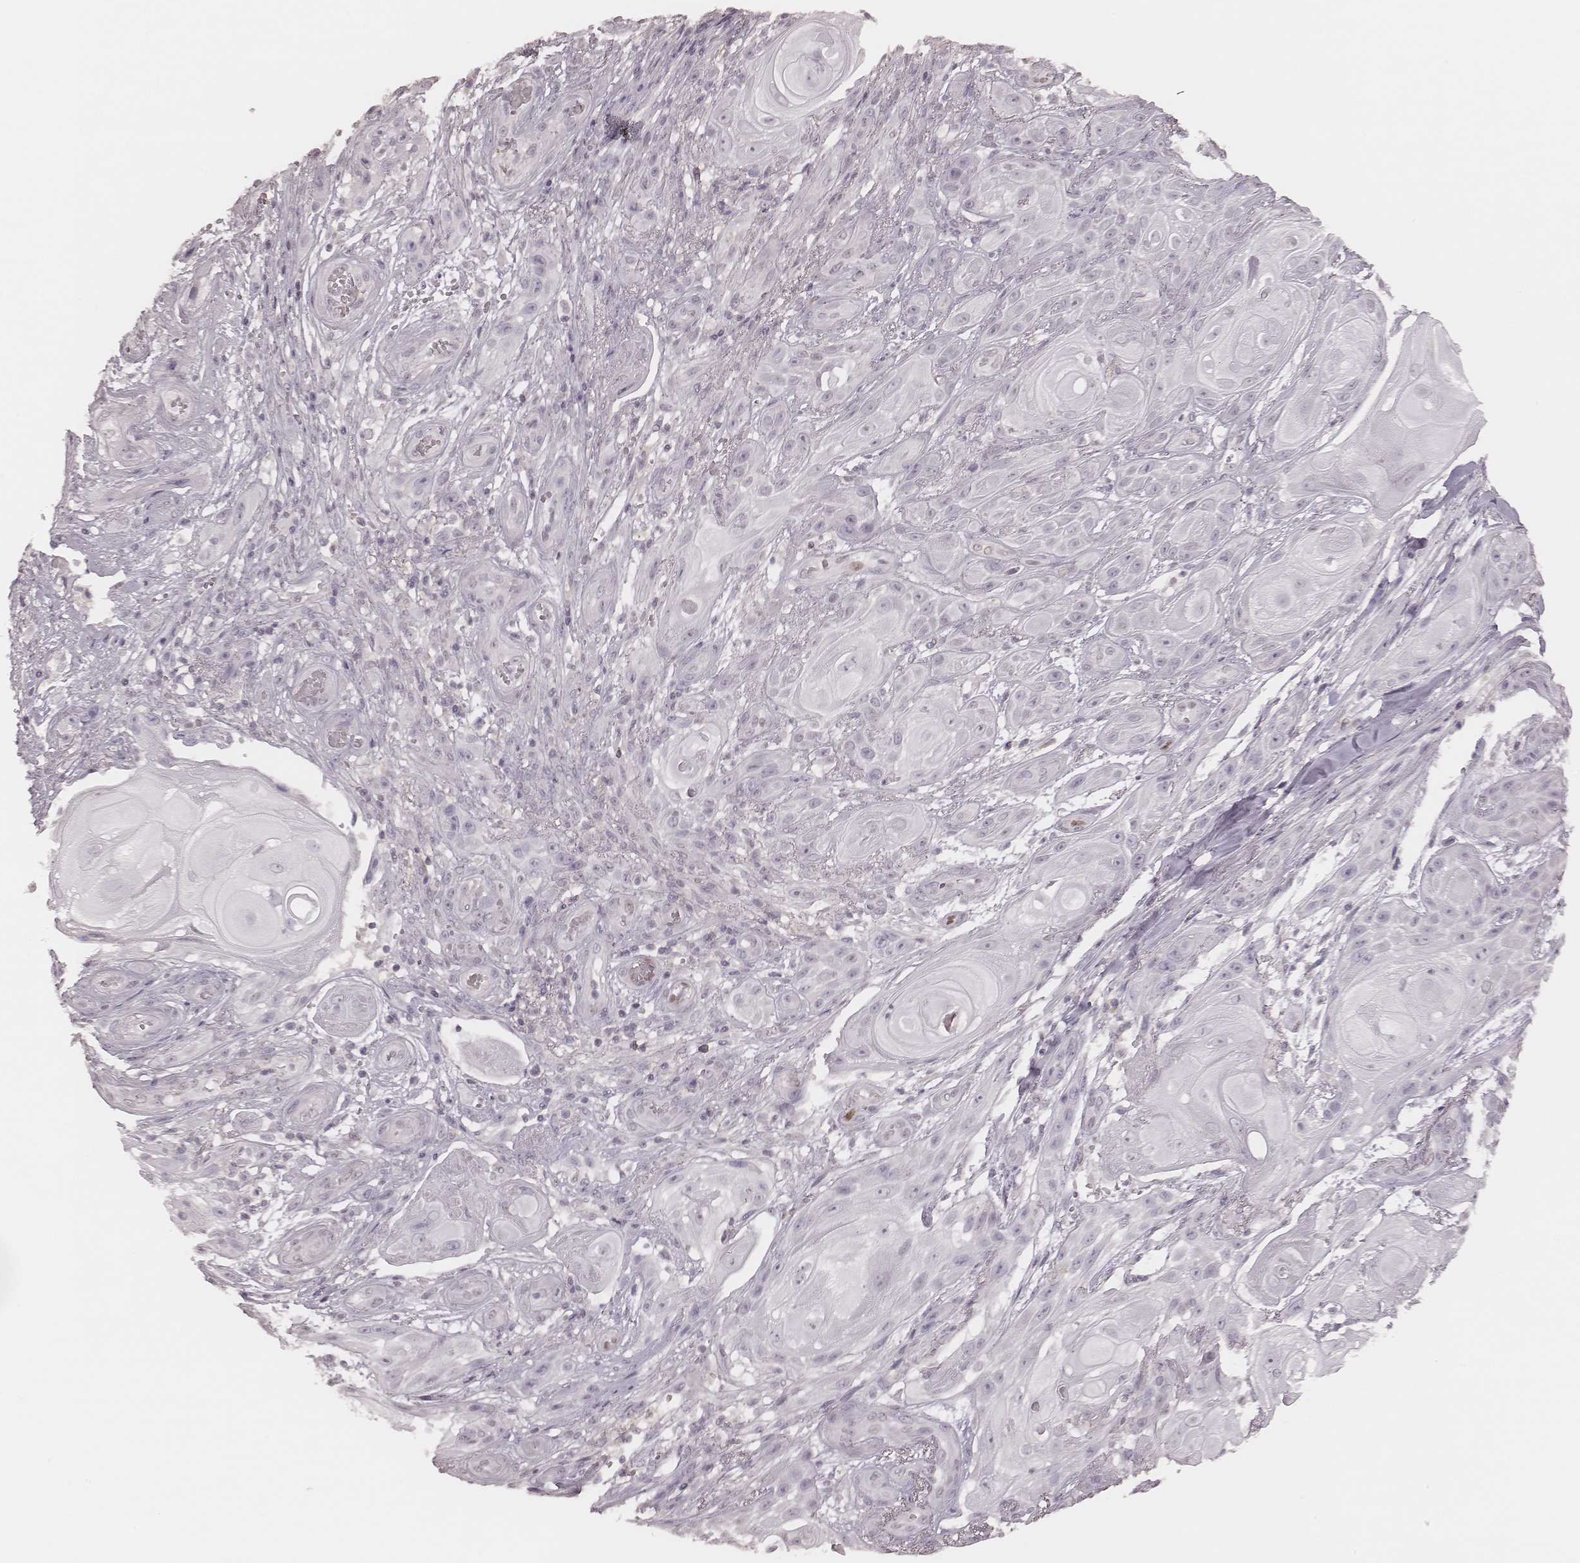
{"staining": {"intensity": "negative", "quantity": "none", "location": "none"}, "tissue": "skin cancer", "cell_type": "Tumor cells", "image_type": "cancer", "snomed": [{"axis": "morphology", "description": "Squamous cell carcinoma, NOS"}, {"axis": "topography", "description": "Skin"}], "caption": "There is no significant staining in tumor cells of skin cancer.", "gene": "MSX1", "patient": {"sex": "male", "age": 62}}